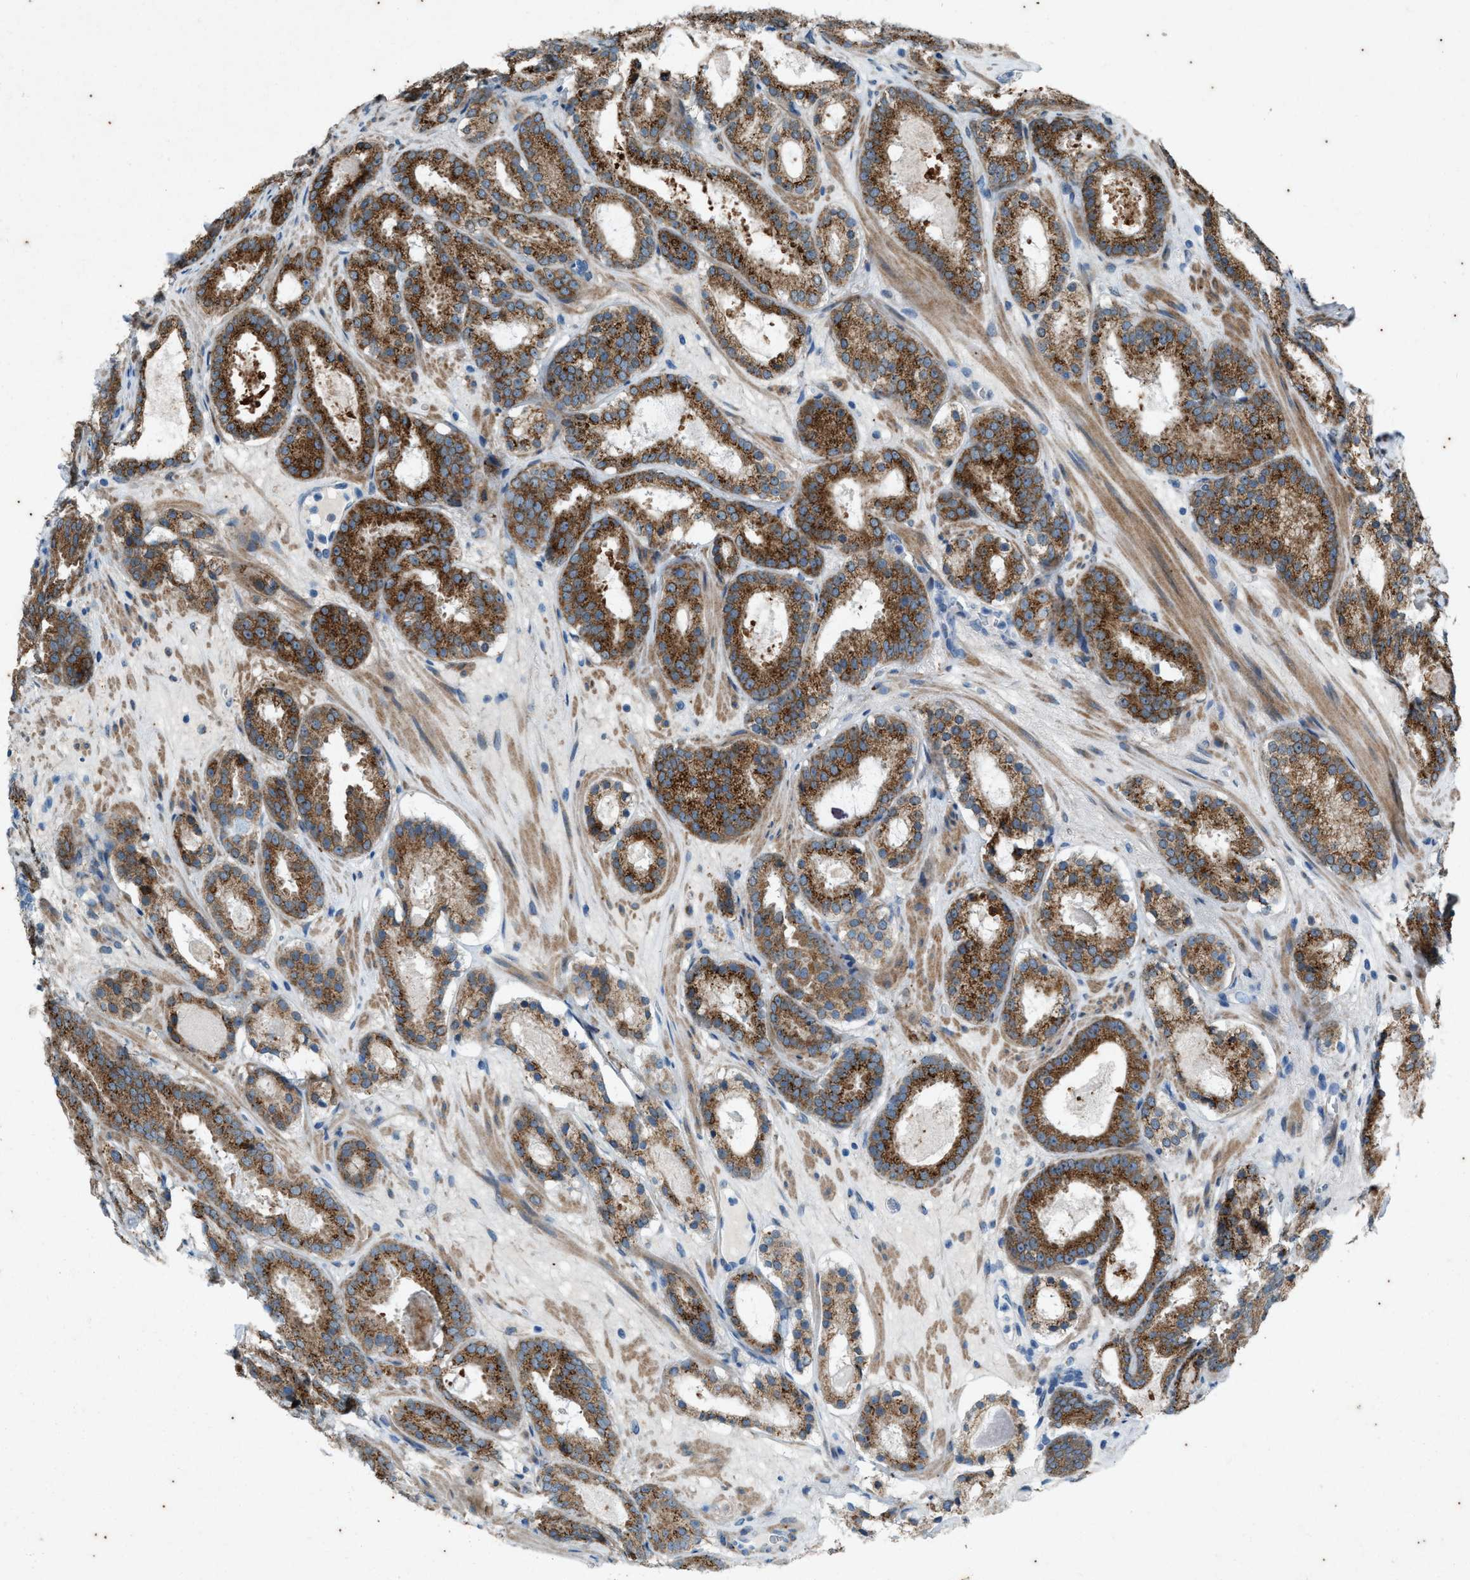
{"staining": {"intensity": "strong", "quantity": ">75%", "location": "cytoplasmic/membranous"}, "tissue": "prostate cancer", "cell_type": "Tumor cells", "image_type": "cancer", "snomed": [{"axis": "morphology", "description": "Adenocarcinoma, Low grade"}, {"axis": "topography", "description": "Prostate"}], "caption": "Brown immunohistochemical staining in prostate adenocarcinoma (low-grade) demonstrates strong cytoplasmic/membranous expression in about >75% of tumor cells.", "gene": "CHPF2", "patient": {"sex": "male", "age": 69}}